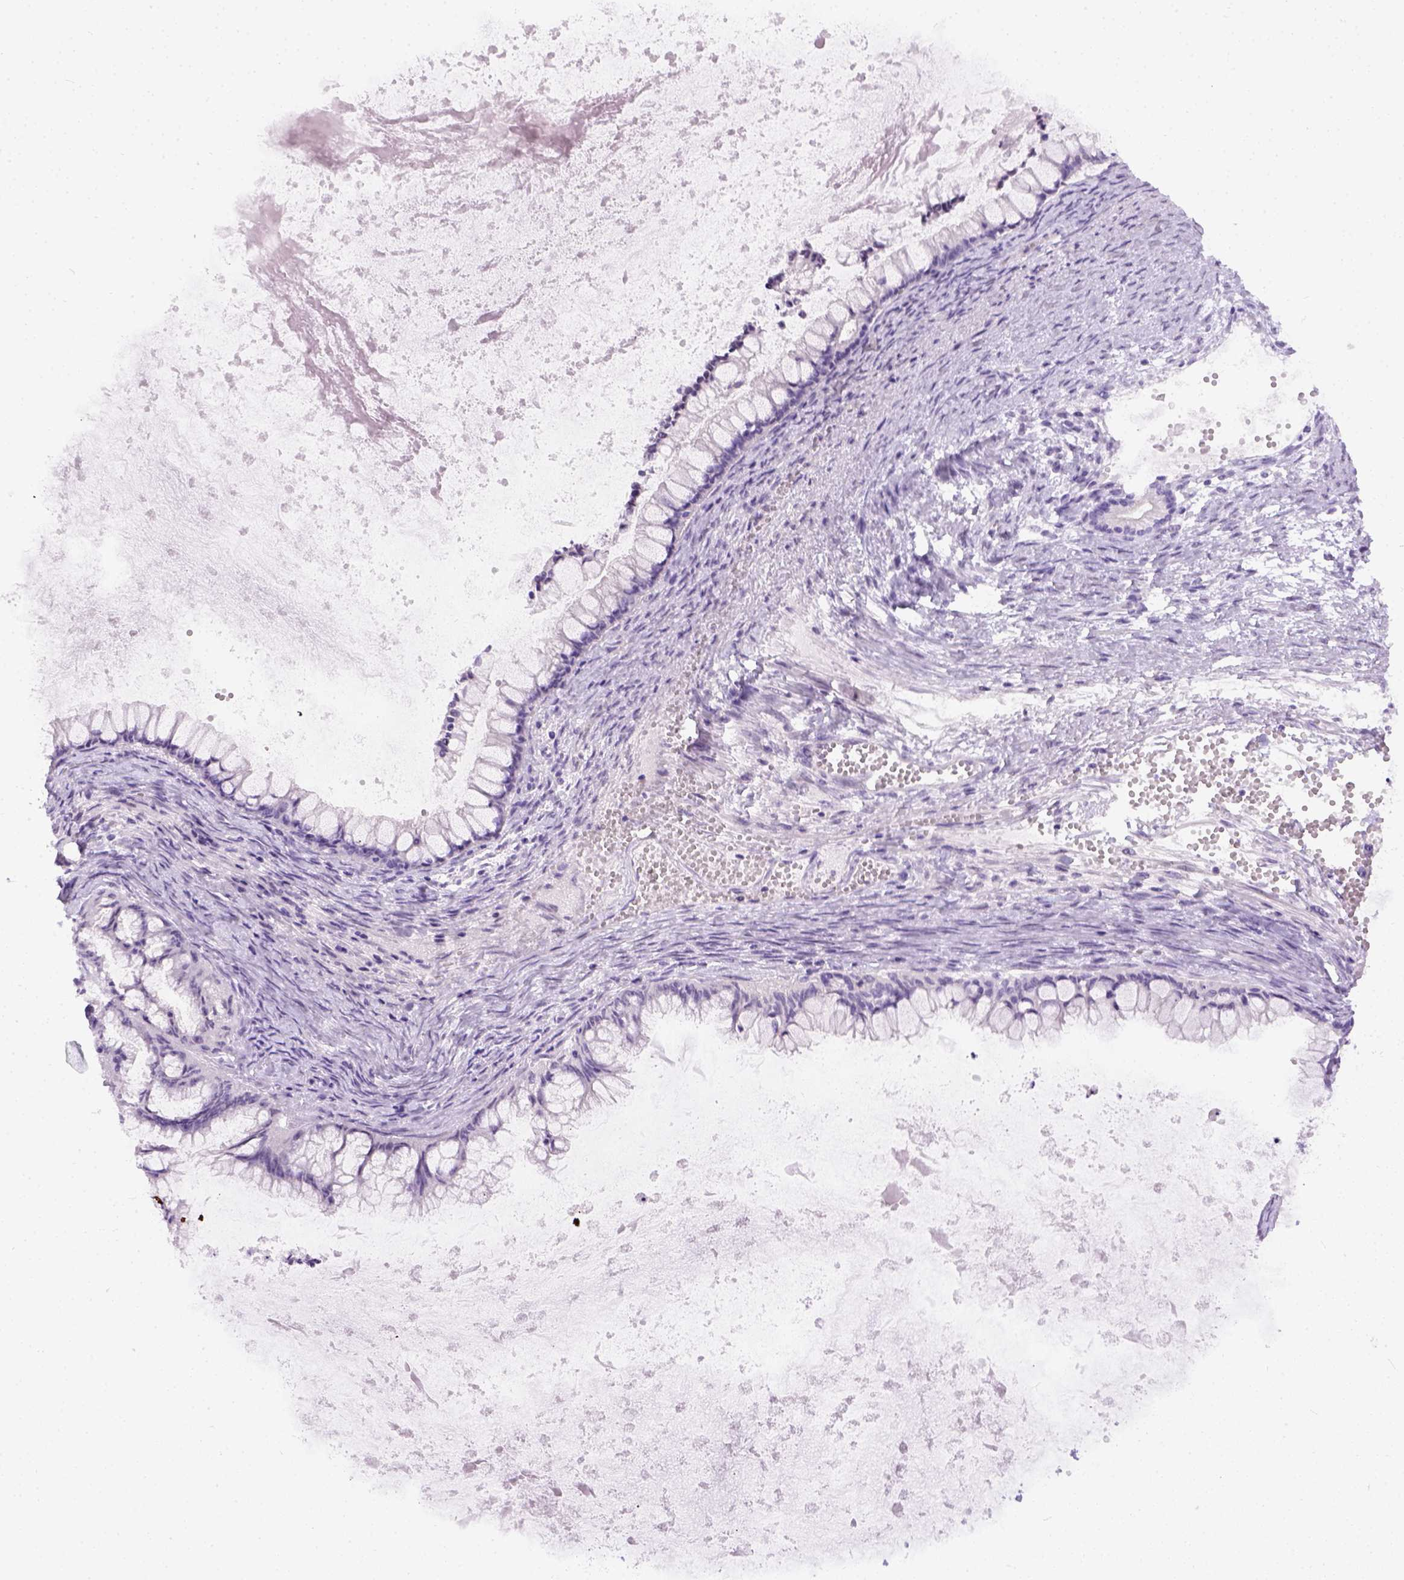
{"staining": {"intensity": "negative", "quantity": "none", "location": "none"}, "tissue": "ovarian cancer", "cell_type": "Tumor cells", "image_type": "cancer", "snomed": [{"axis": "morphology", "description": "Cystadenocarcinoma, mucinous, NOS"}, {"axis": "topography", "description": "Ovary"}], "caption": "An image of ovarian cancer (mucinous cystadenocarcinoma) stained for a protein exhibits no brown staining in tumor cells.", "gene": "FAM184B", "patient": {"sex": "female", "age": 67}}